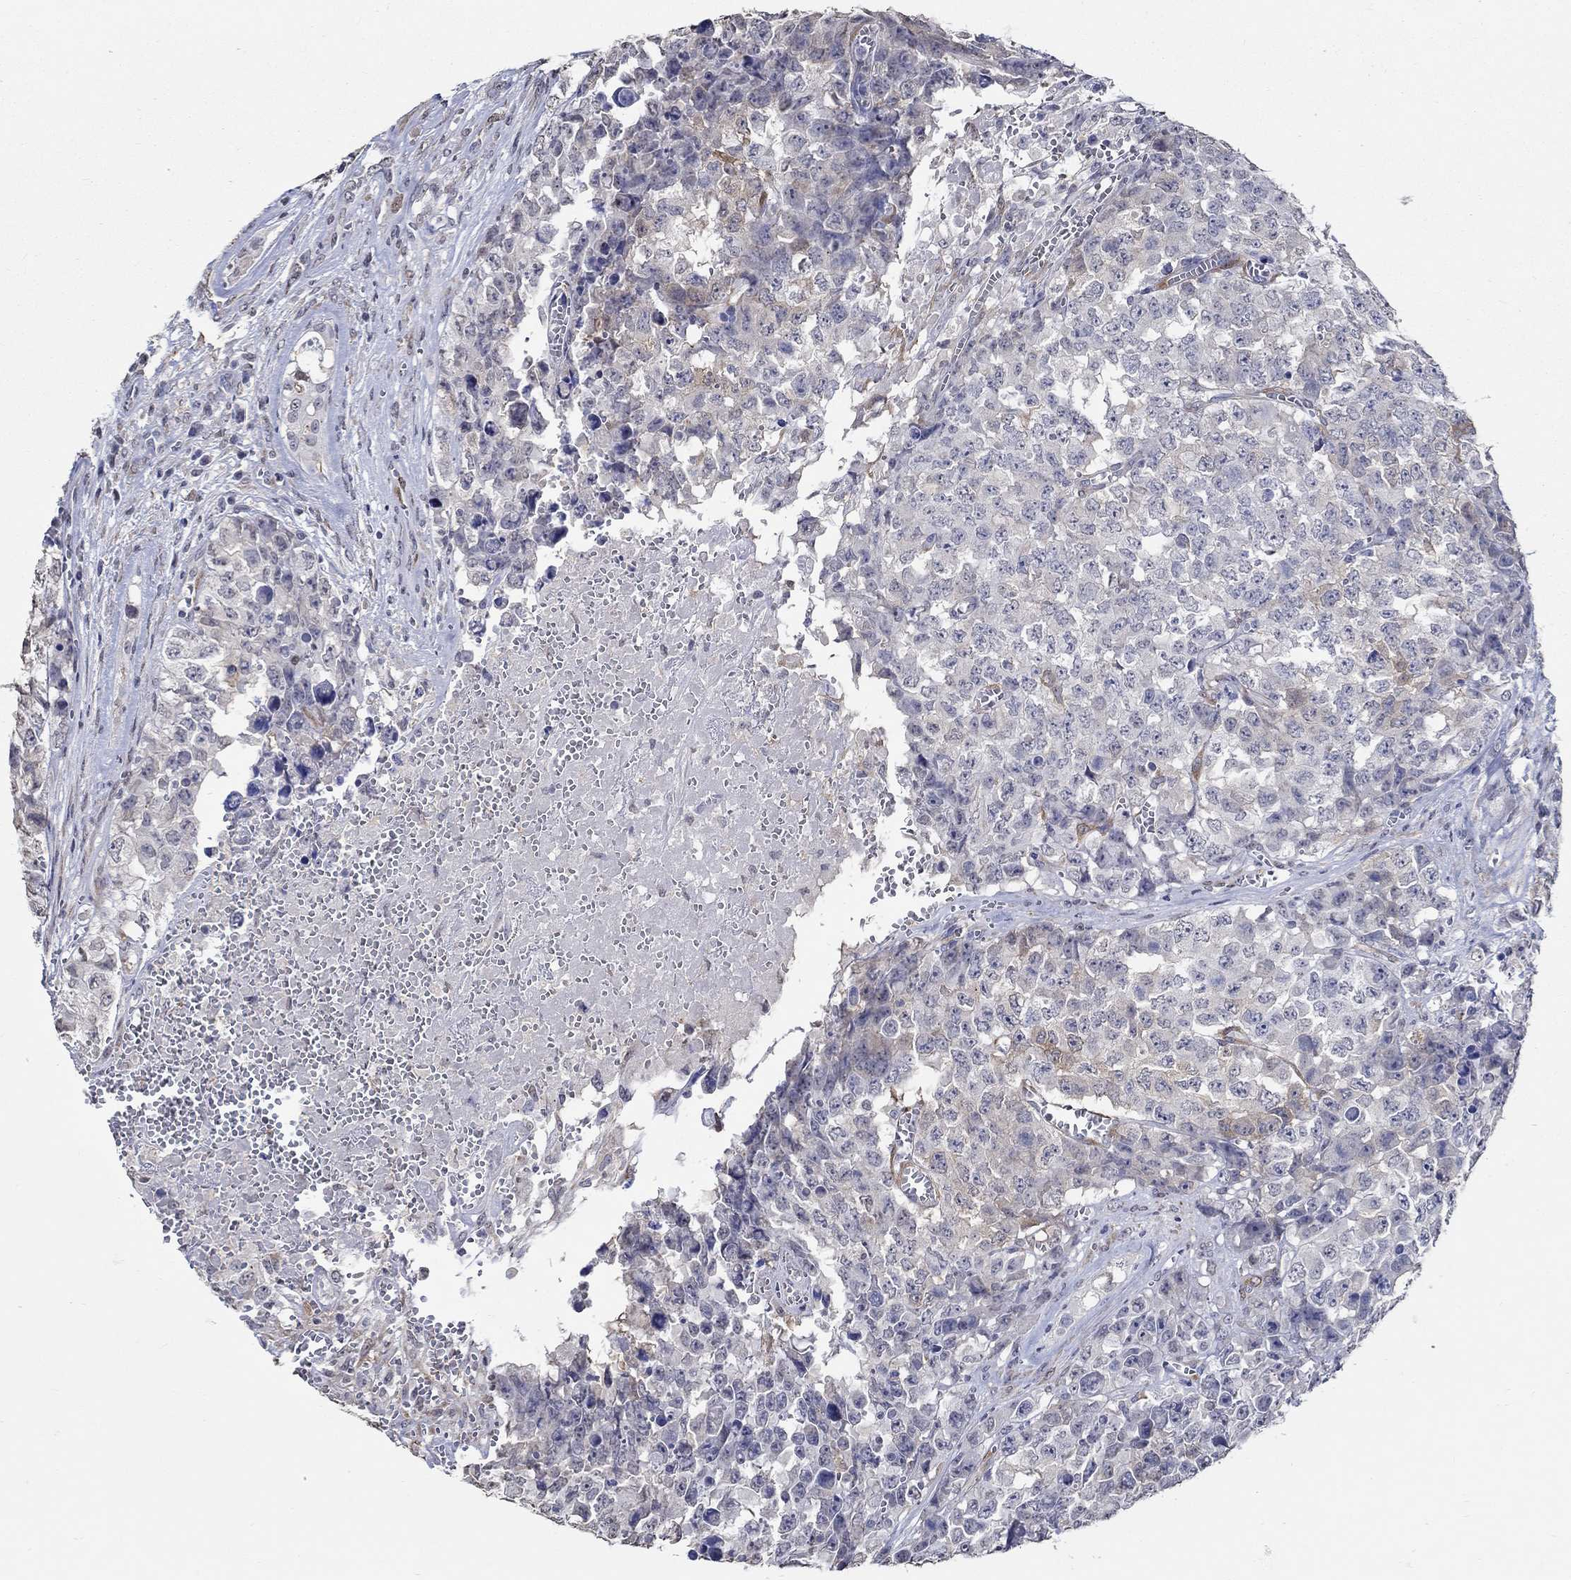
{"staining": {"intensity": "weak", "quantity": "25%-75%", "location": "cytoplasmic/membranous"}, "tissue": "testis cancer", "cell_type": "Tumor cells", "image_type": "cancer", "snomed": [{"axis": "morphology", "description": "Carcinoma, Embryonal, NOS"}, {"axis": "topography", "description": "Testis"}], "caption": "Testis cancer (embryonal carcinoma) stained with IHC displays weak cytoplasmic/membranous positivity in approximately 25%-75% of tumor cells.", "gene": "PDE1B", "patient": {"sex": "male", "age": 23}}